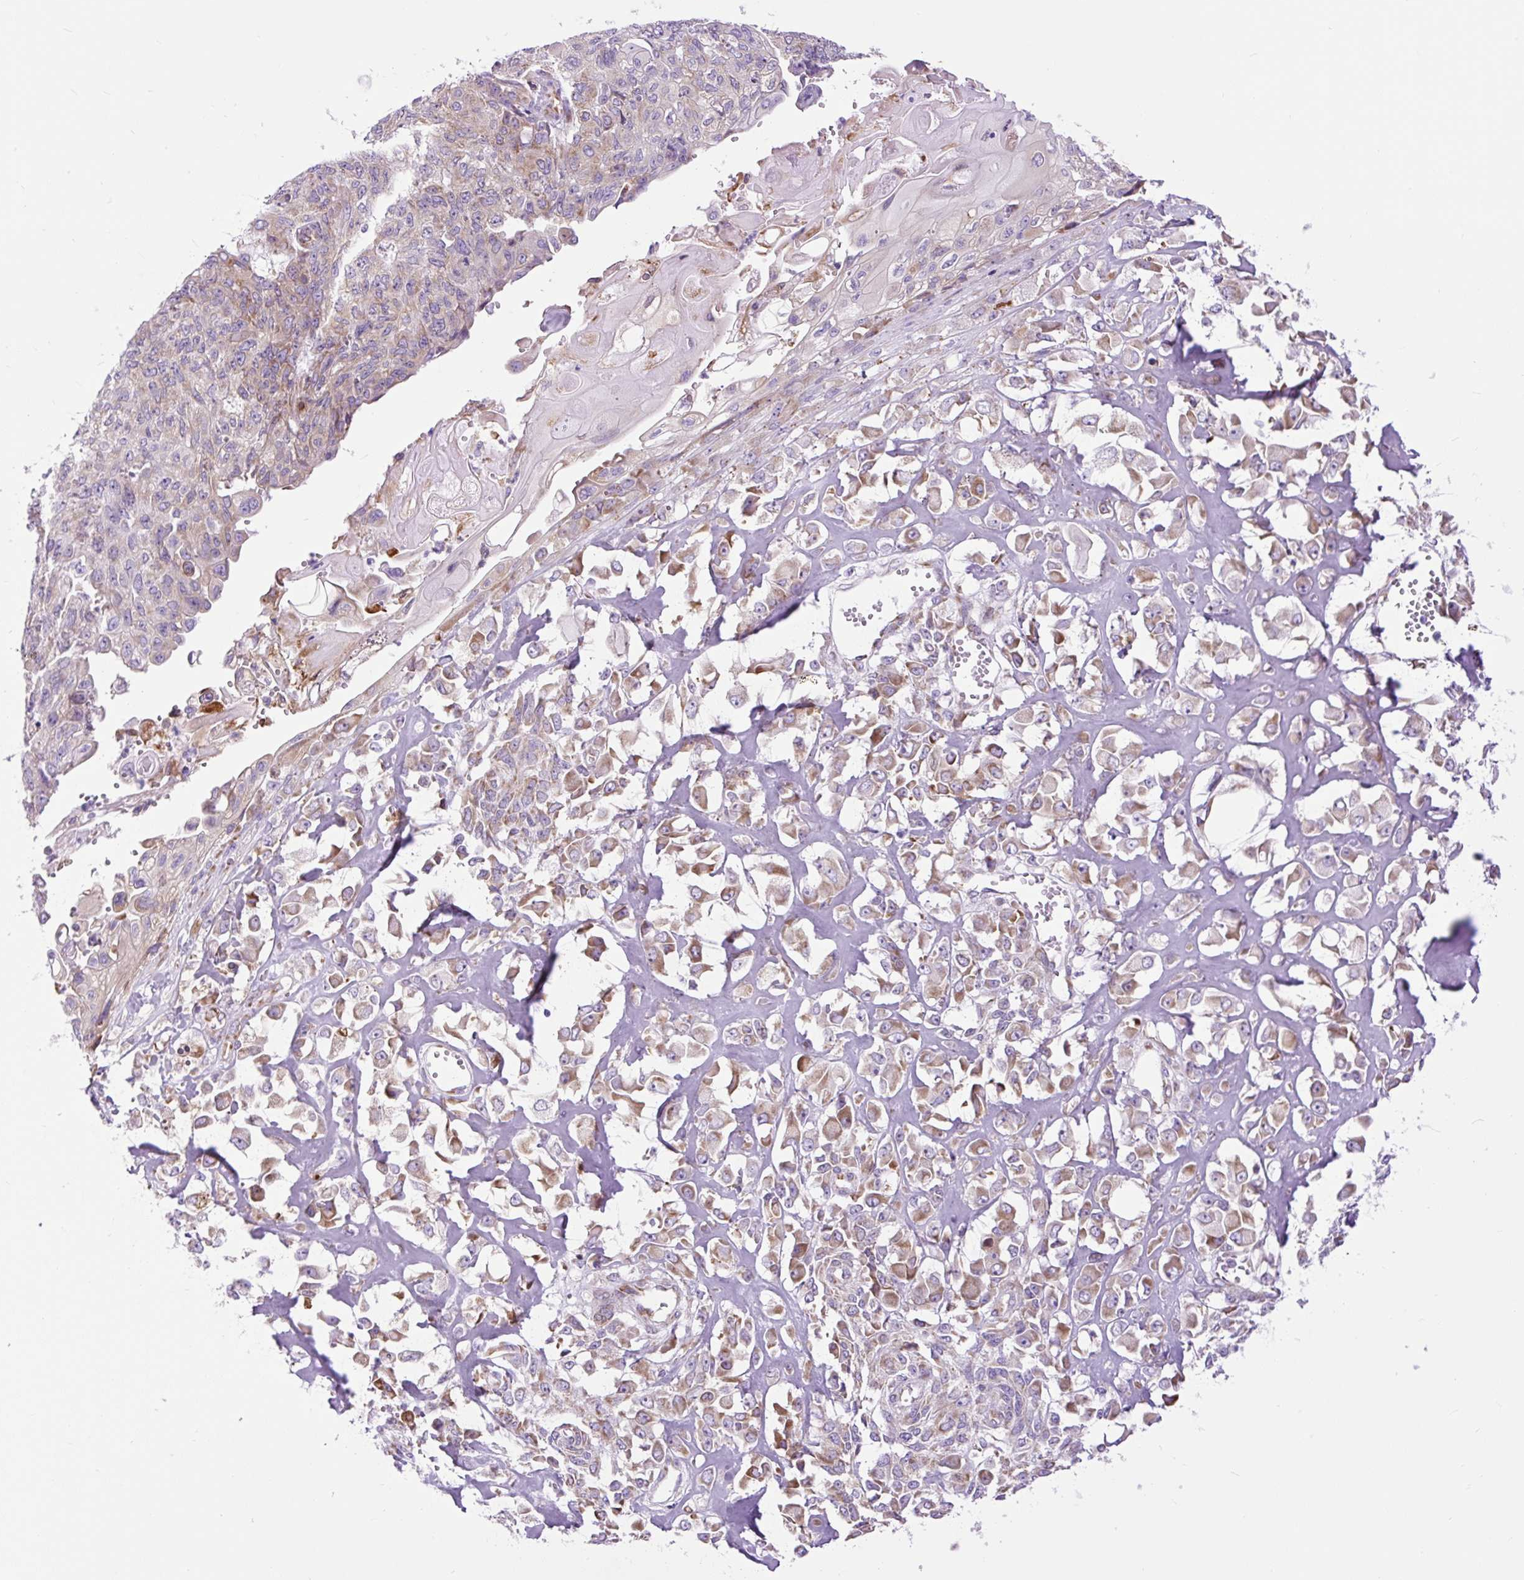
{"staining": {"intensity": "moderate", "quantity": ">75%", "location": "cytoplasmic/membranous"}, "tissue": "endometrial cancer", "cell_type": "Tumor cells", "image_type": "cancer", "snomed": [{"axis": "morphology", "description": "Adenocarcinoma, NOS"}, {"axis": "topography", "description": "Endometrium"}], "caption": "Human endometrial cancer stained with a protein marker exhibits moderate staining in tumor cells.", "gene": "DDOST", "patient": {"sex": "female", "age": 32}}